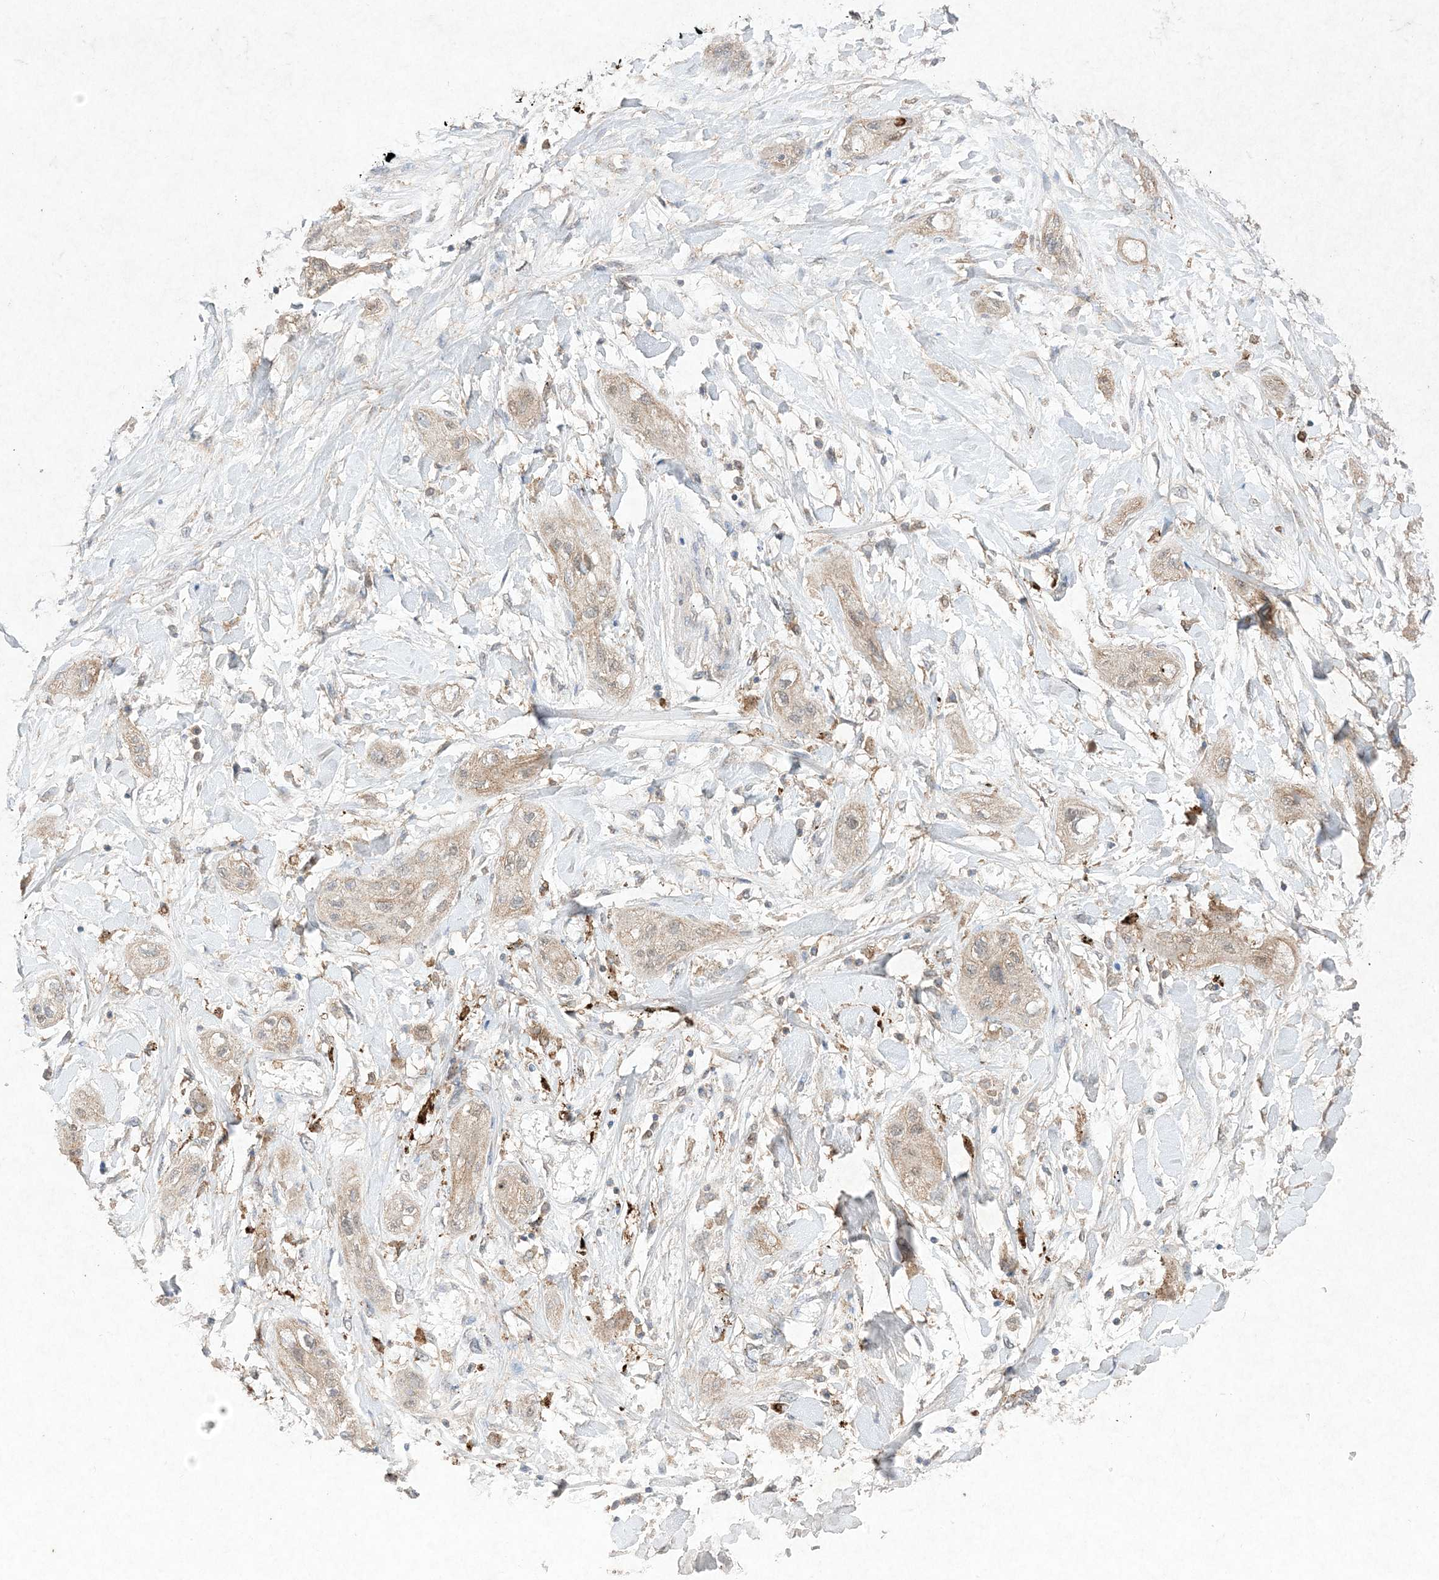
{"staining": {"intensity": "weak", "quantity": ">75%", "location": "cytoplasmic/membranous"}, "tissue": "lung cancer", "cell_type": "Tumor cells", "image_type": "cancer", "snomed": [{"axis": "morphology", "description": "Squamous cell carcinoma, NOS"}, {"axis": "topography", "description": "Lung"}], "caption": "This histopathology image shows IHC staining of human squamous cell carcinoma (lung), with low weak cytoplasmic/membranous positivity in about >75% of tumor cells.", "gene": "UBE2C", "patient": {"sex": "female", "age": 47}}